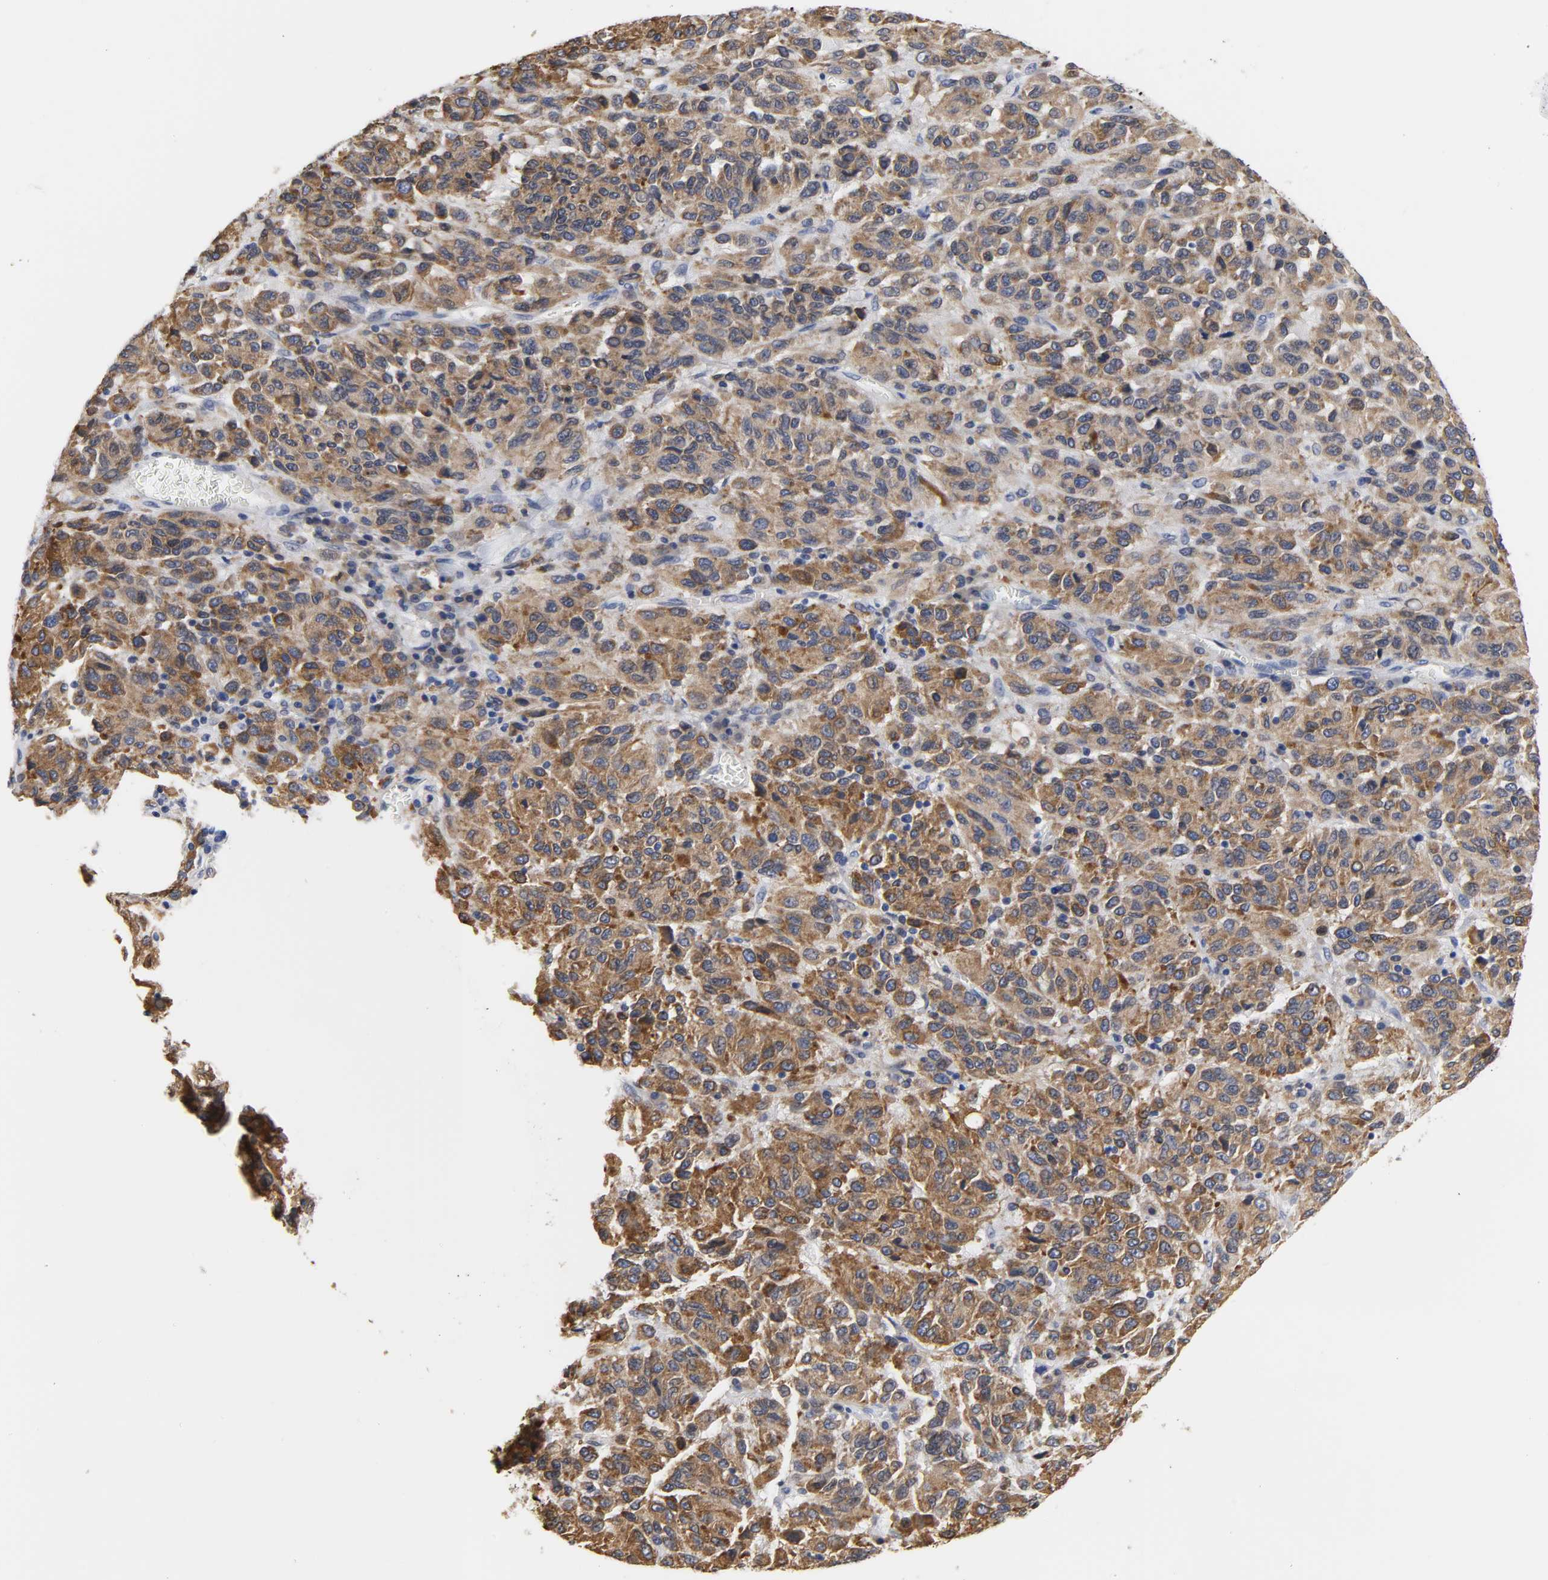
{"staining": {"intensity": "moderate", "quantity": ">75%", "location": "cytoplasmic/membranous"}, "tissue": "melanoma", "cell_type": "Tumor cells", "image_type": "cancer", "snomed": [{"axis": "morphology", "description": "Malignant melanoma, Metastatic site"}, {"axis": "topography", "description": "Lung"}], "caption": "Immunohistochemical staining of human melanoma exhibits medium levels of moderate cytoplasmic/membranous protein staining in about >75% of tumor cells. (IHC, brightfield microscopy, high magnification).", "gene": "HCK", "patient": {"sex": "male", "age": 64}}